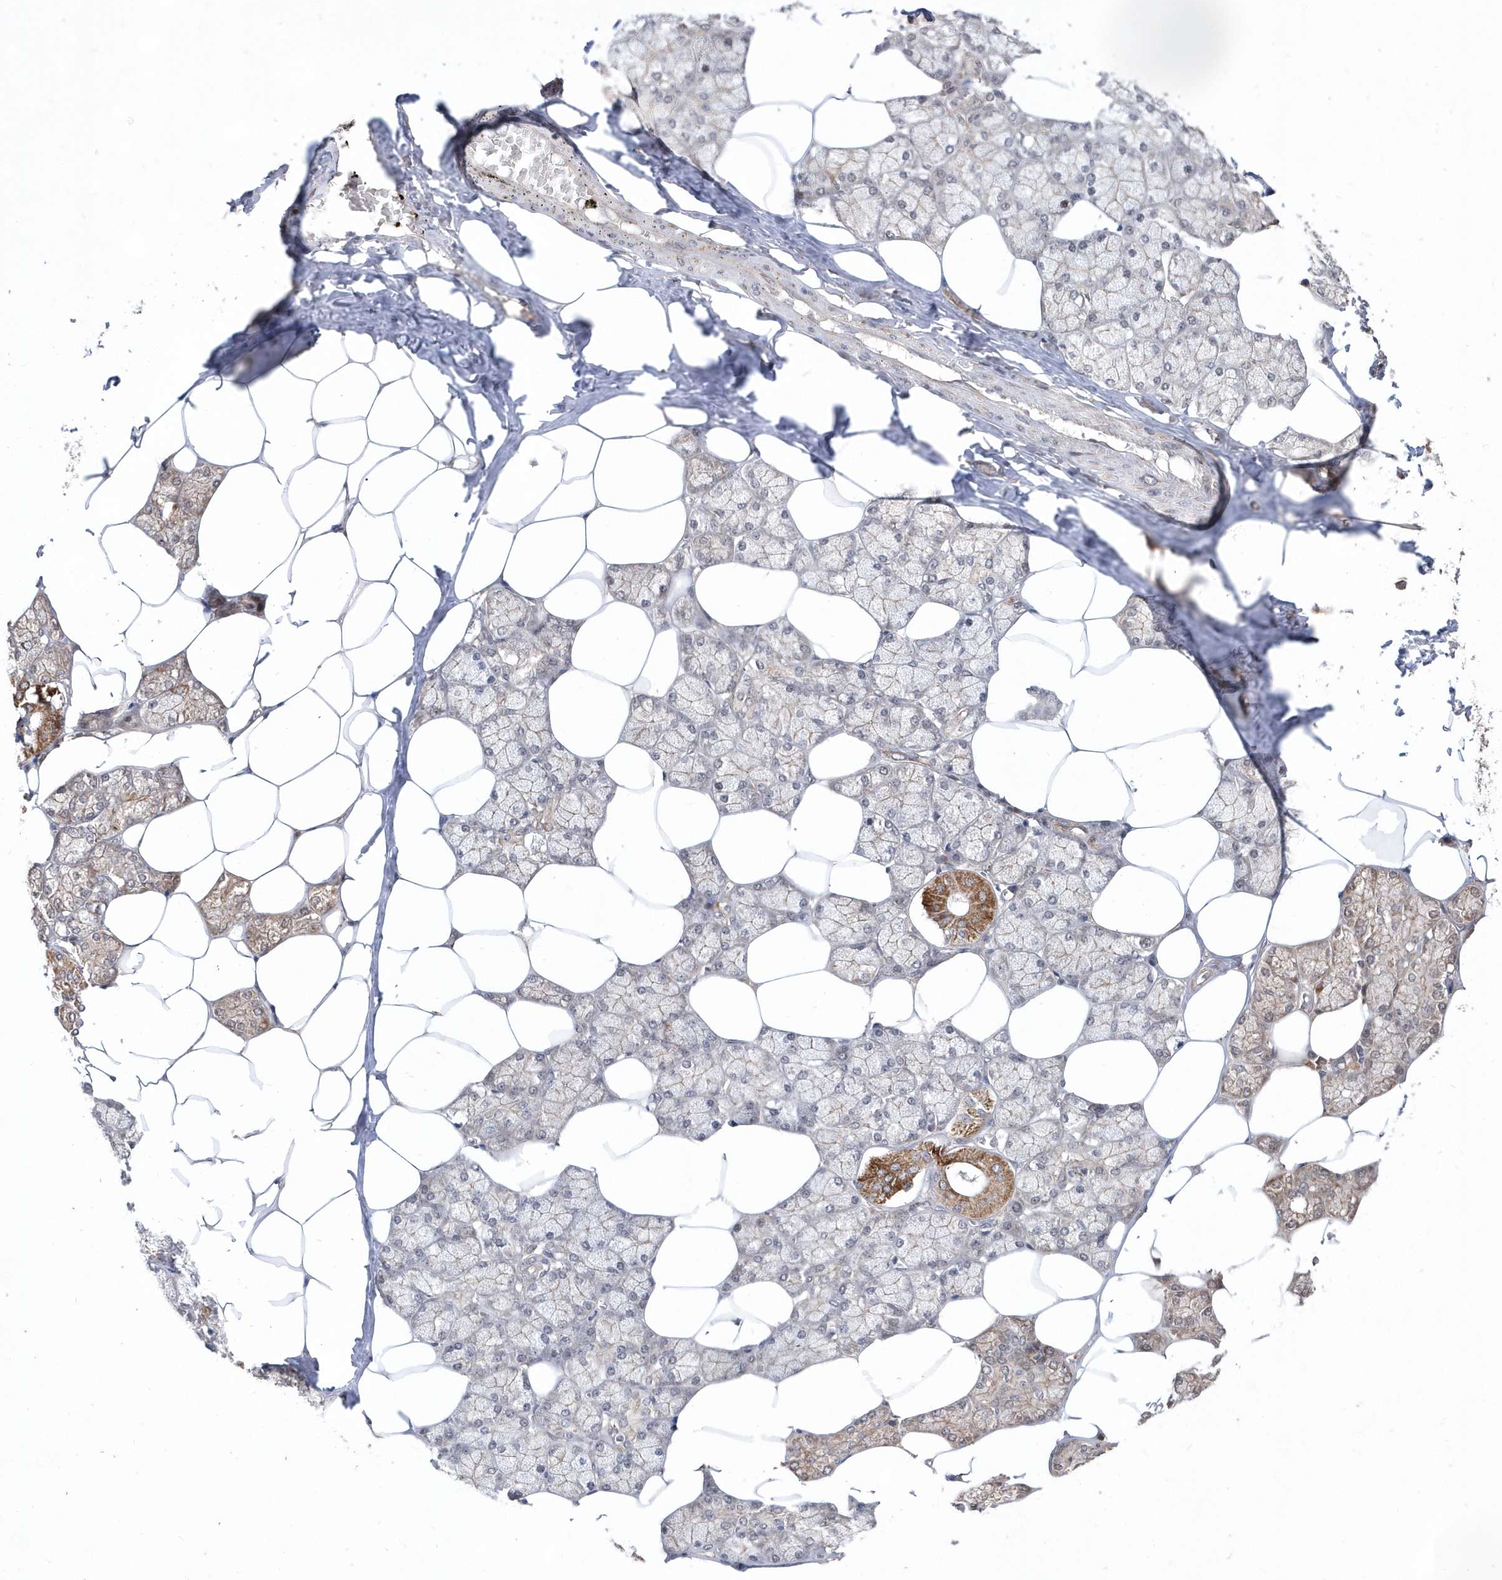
{"staining": {"intensity": "moderate", "quantity": "25%-75%", "location": "cytoplasmic/membranous,nuclear"}, "tissue": "salivary gland", "cell_type": "Glandular cells", "image_type": "normal", "snomed": [{"axis": "morphology", "description": "Normal tissue, NOS"}, {"axis": "topography", "description": "Salivary gland"}], "caption": "This micrograph reveals immunohistochemistry (IHC) staining of benign salivary gland, with medium moderate cytoplasmic/membranous,nuclear expression in about 25%-75% of glandular cells.", "gene": "DALRD3", "patient": {"sex": "male", "age": 62}}